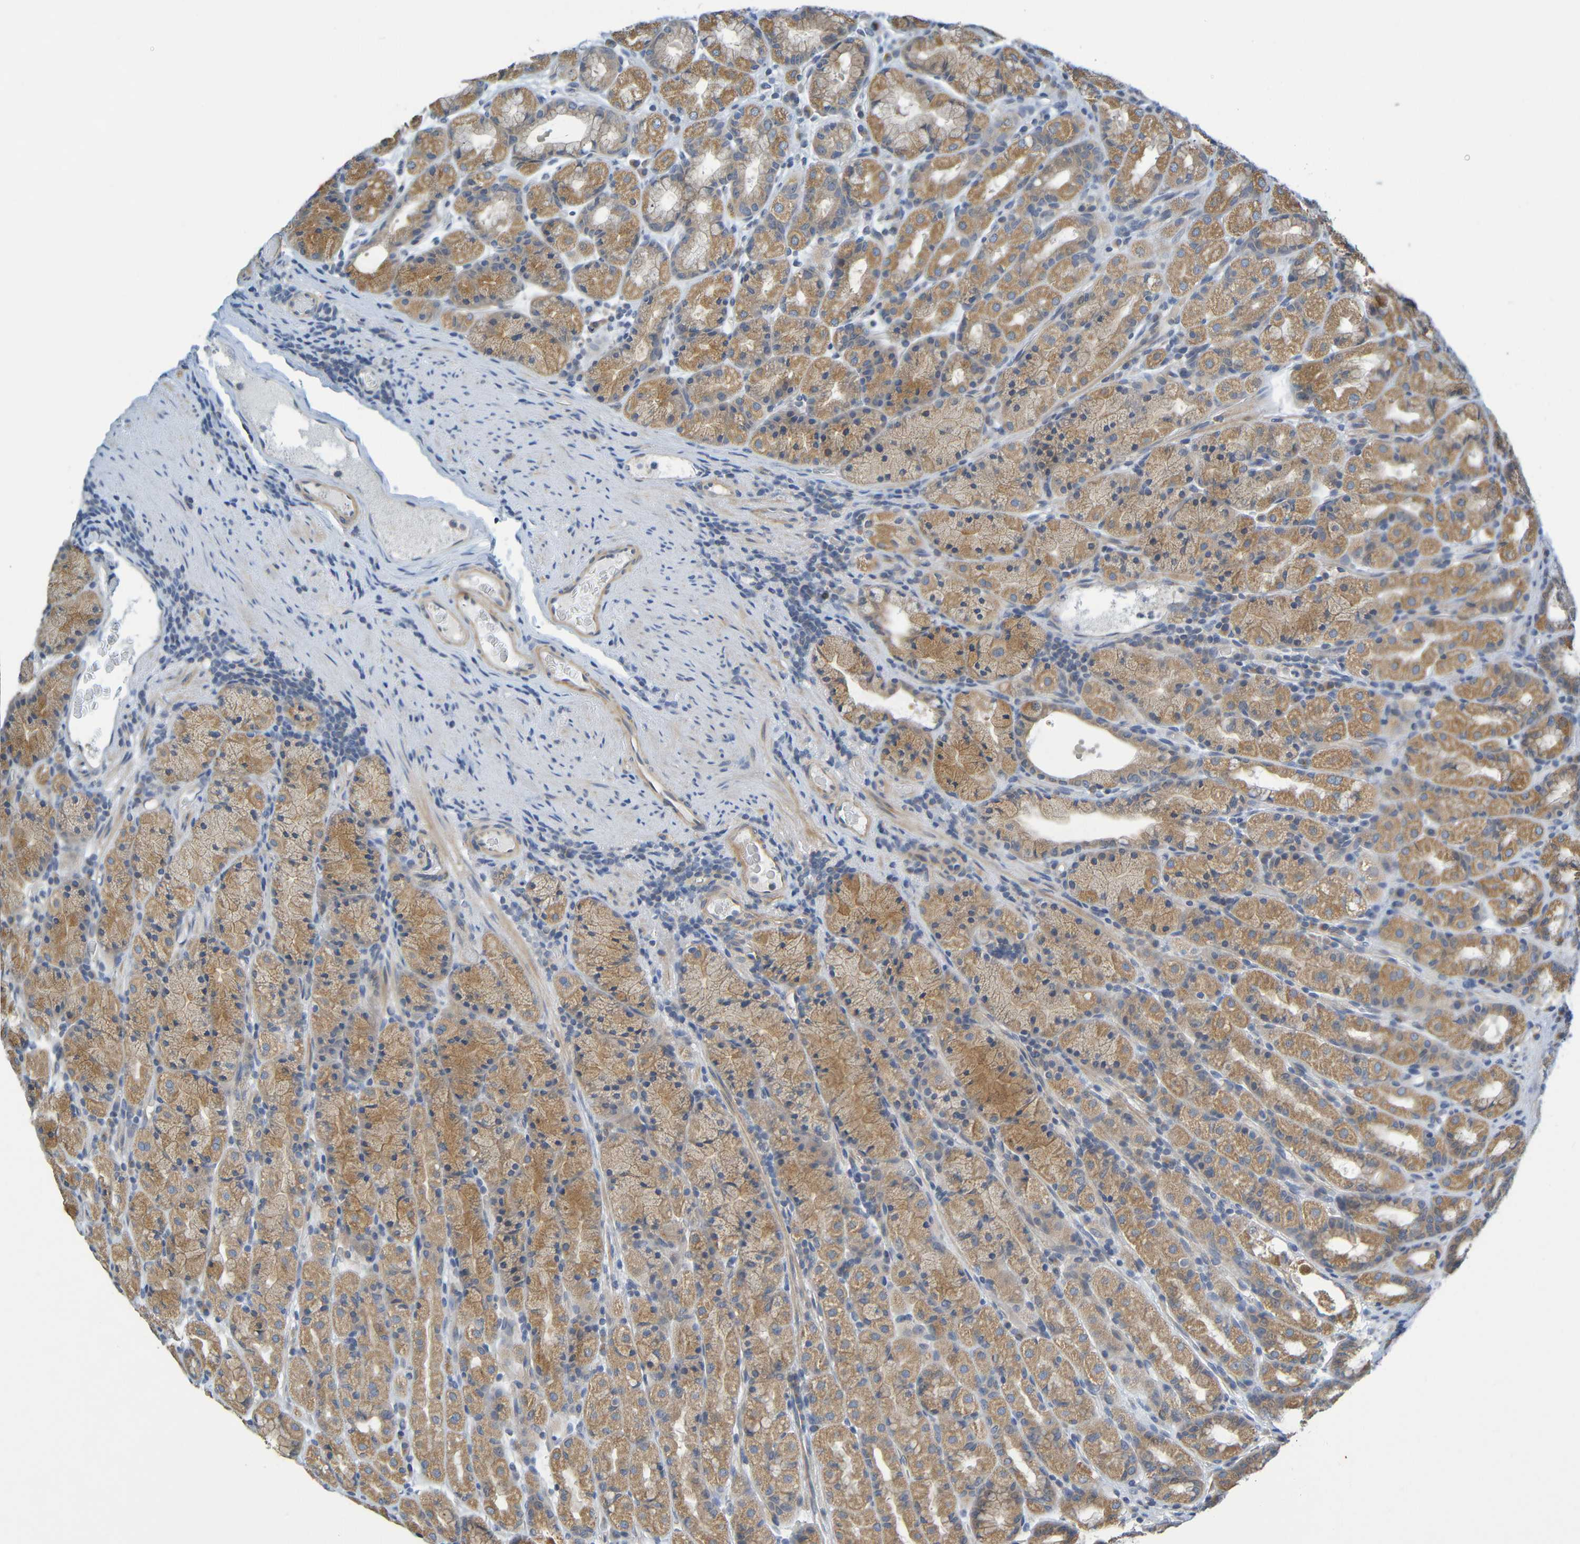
{"staining": {"intensity": "moderate", "quantity": ">75%", "location": "cytoplasmic/membranous"}, "tissue": "stomach", "cell_type": "Glandular cells", "image_type": "normal", "snomed": [{"axis": "morphology", "description": "Normal tissue, NOS"}, {"axis": "topography", "description": "Stomach, upper"}], "caption": "Immunohistochemical staining of unremarkable stomach displays medium levels of moderate cytoplasmic/membranous positivity in about >75% of glandular cells. The staining was performed using DAB (3,3'-diaminobenzidine), with brown indicating positive protein expression. Nuclei are stained blue with hematoxylin.", "gene": "CYP4F2", "patient": {"sex": "male", "age": 68}}